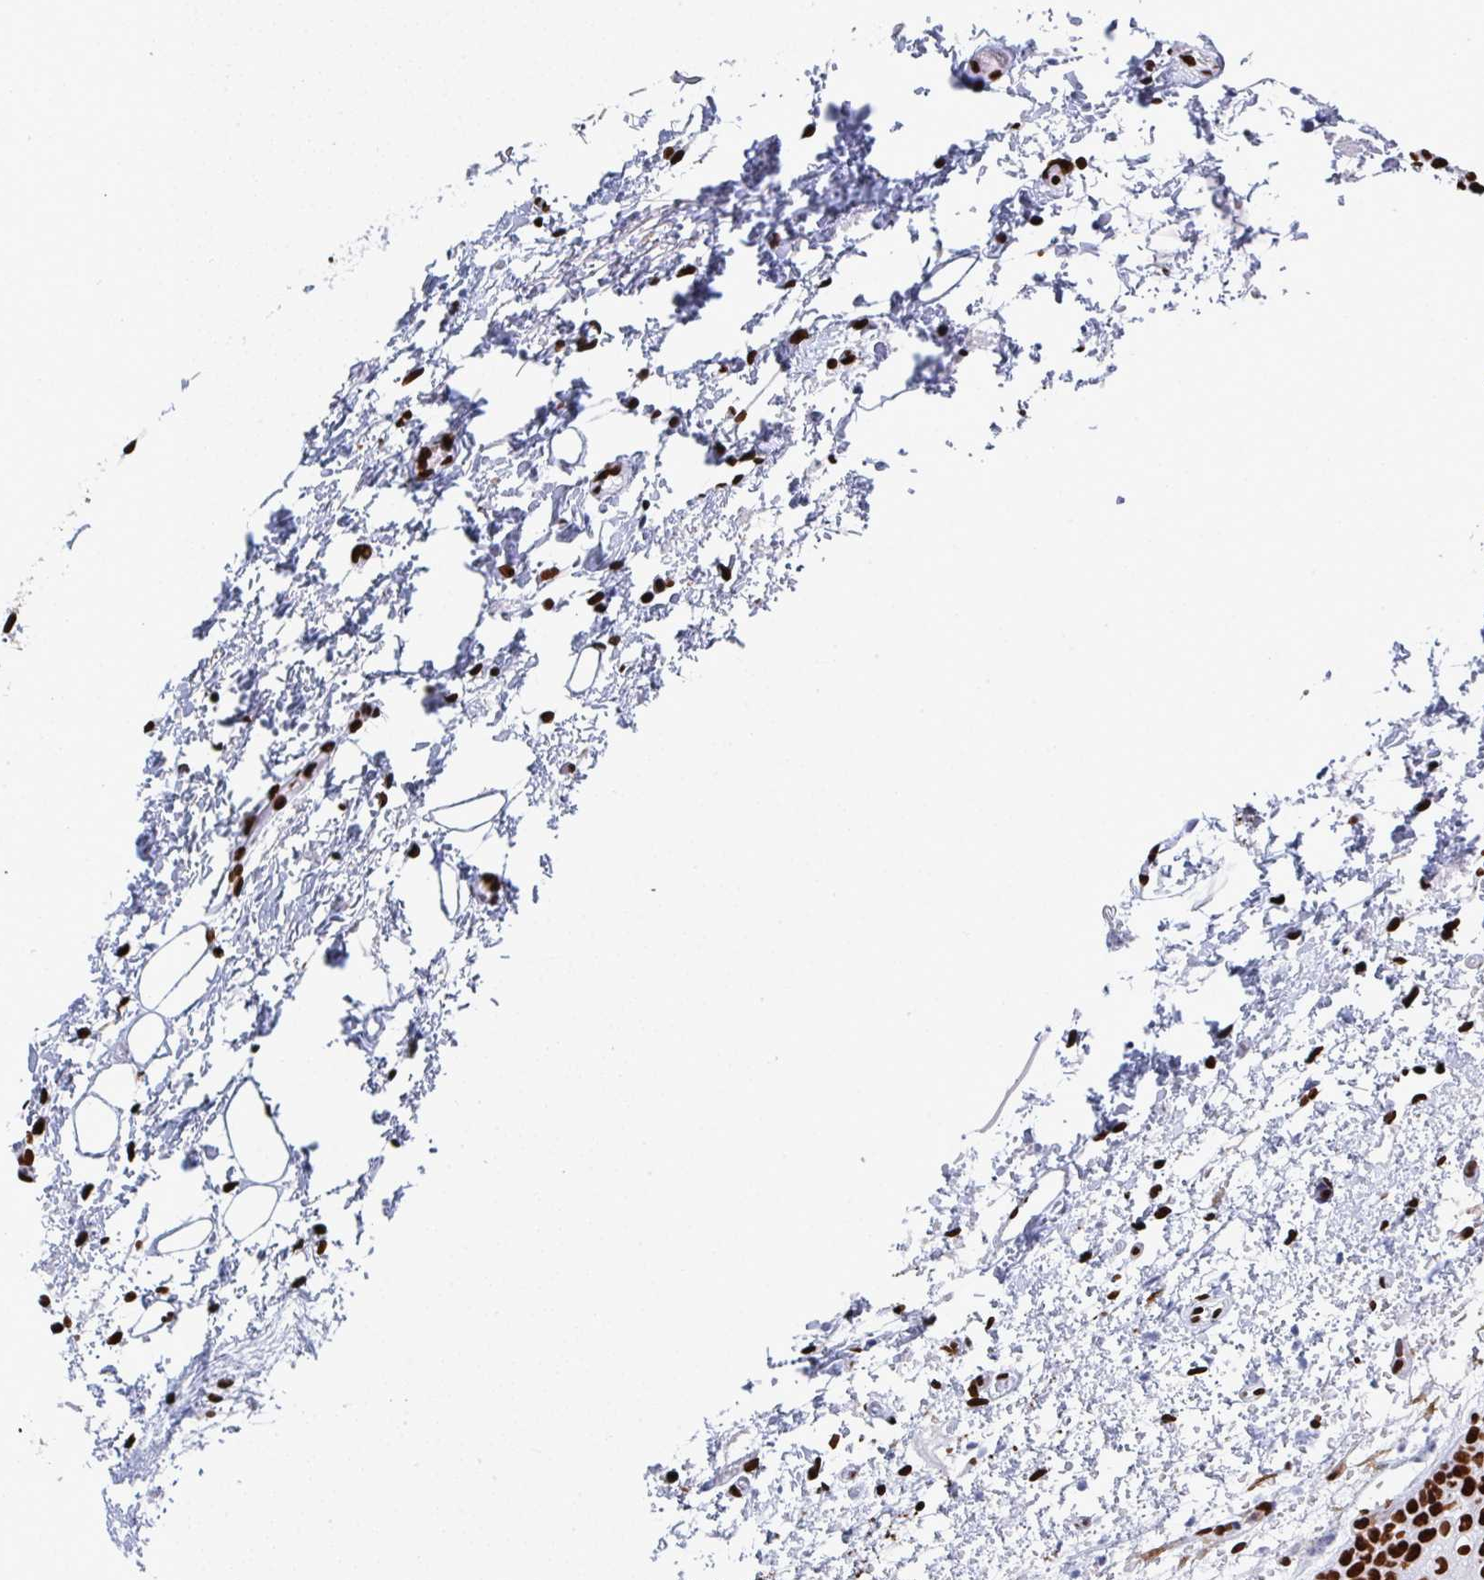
{"staining": {"intensity": "strong", "quantity": ">75%", "location": "nuclear"}, "tissue": "oral mucosa", "cell_type": "Squamous epithelial cells", "image_type": "normal", "snomed": [{"axis": "morphology", "description": "Normal tissue, NOS"}, {"axis": "topography", "description": "Oral tissue"}], "caption": "A histopathology image showing strong nuclear positivity in approximately >75% of squamous epithelial cells in unremarkable oral mucosa, as visualized by brown immunohistochemical staining.", "gene": "GAR1", "patient": {"sex": "female", "age": 82}}